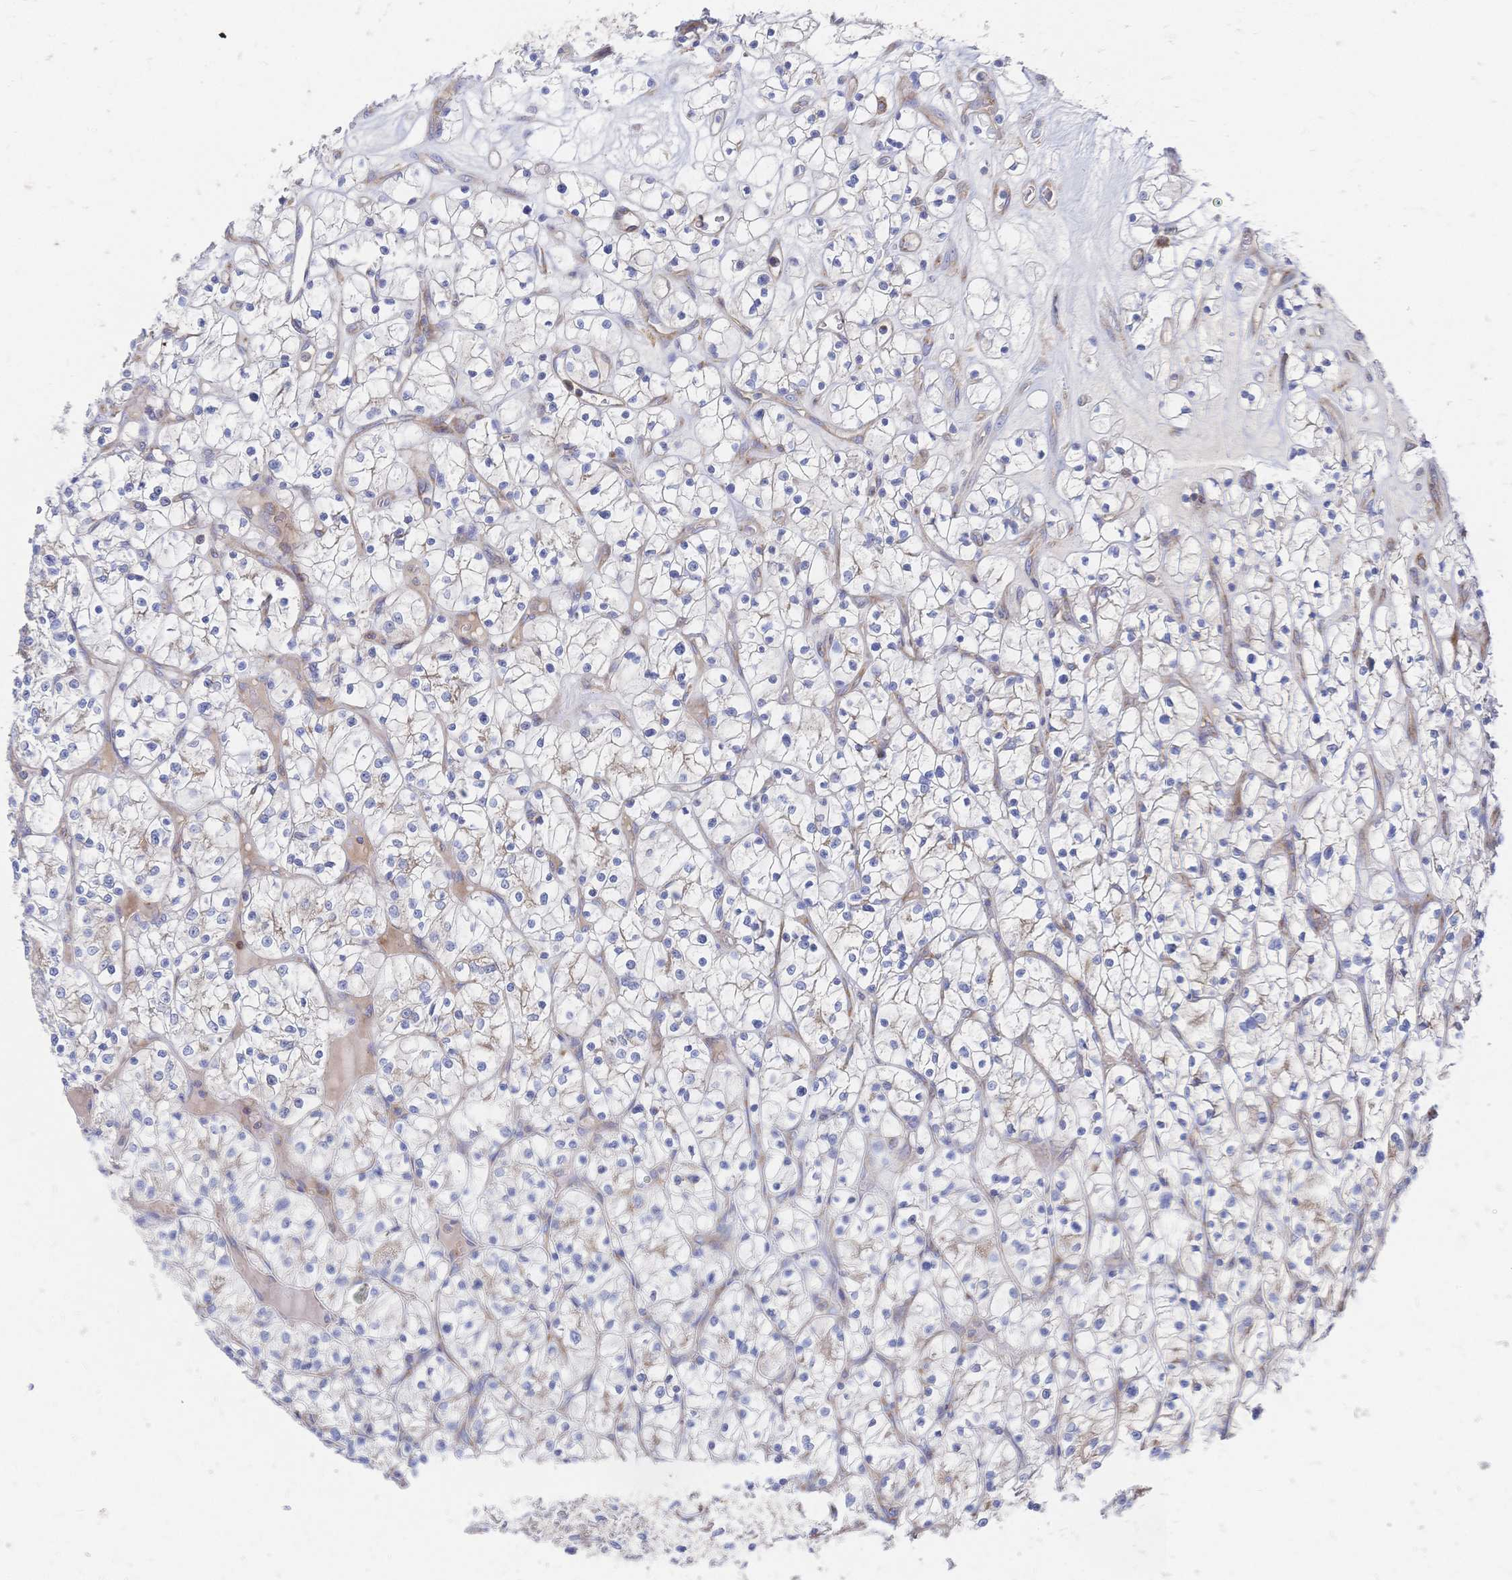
{"staining": {"intensity": "negative", "quantity": "none", "location": "none"}, "tissue": "renal cancer", "cell_type": "Tumor cells", "image_type": "cancer", "snomed": [{"axis": "morphology", "description": "Adenocarcinoma, NOS"}, {"axis": "topography", "description": "Kidney"}], "caption": "This is an IHC micrograph of renal cancer. There is no staining in tumor cells.", "gene": "SORBS1", "patient": {"sex": "female", "age": 64}}